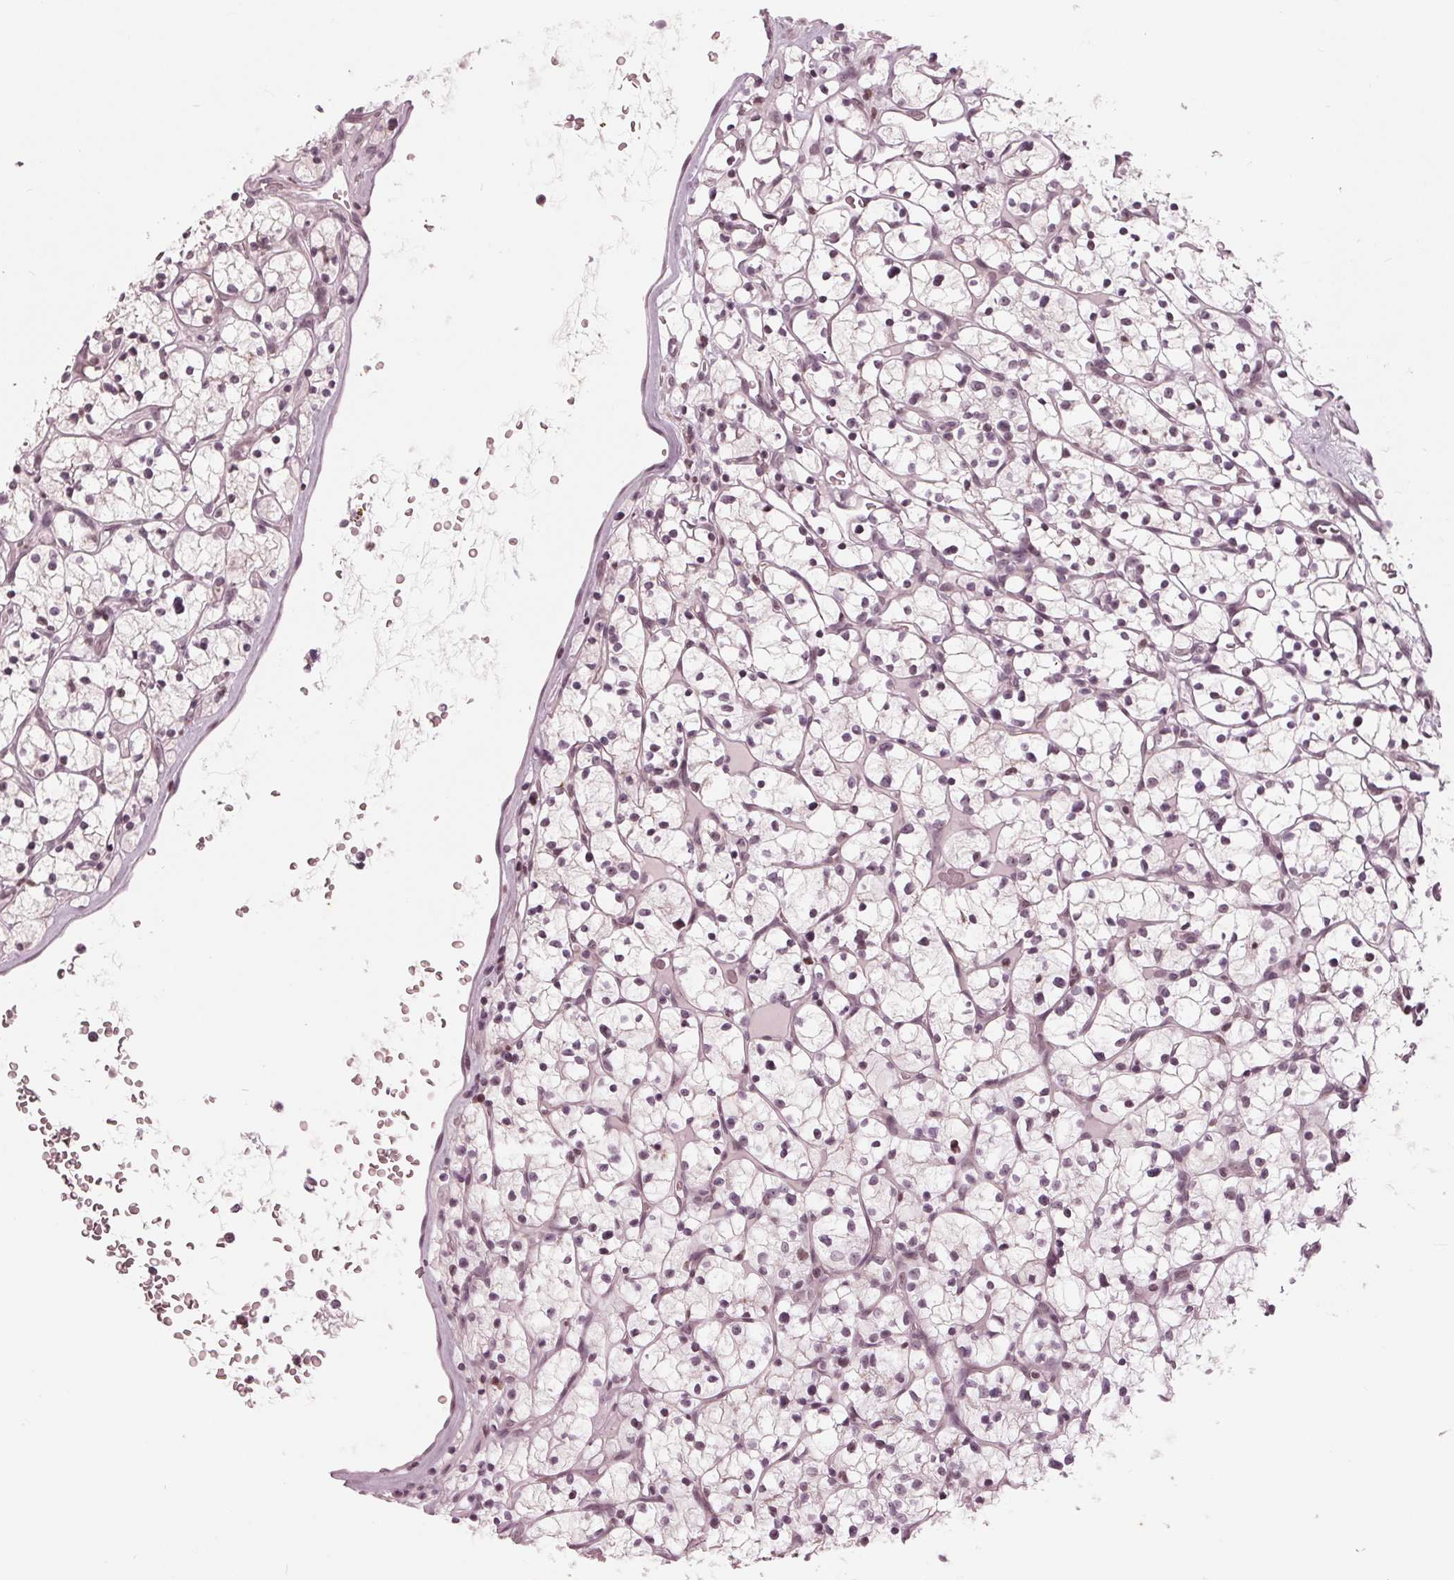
{"staining": {"intensity": "weak", "quantity": "<25%", "location": "nuclear"}, "tissue": "renal cancer", "cell_type": "Tumor cells", "image_type": "cancer", "snomed": [{"axis": "morphology", "description": "Adenocarcinoma, NOS"}, {"axis": "topography", "description": "Kidney"}], "caption": "IHC of adenocarcinoma (renal) shows no staining in tumor cells.", "gene": "DNMT3L", "patient": {"sex": "female", "age": 64}}